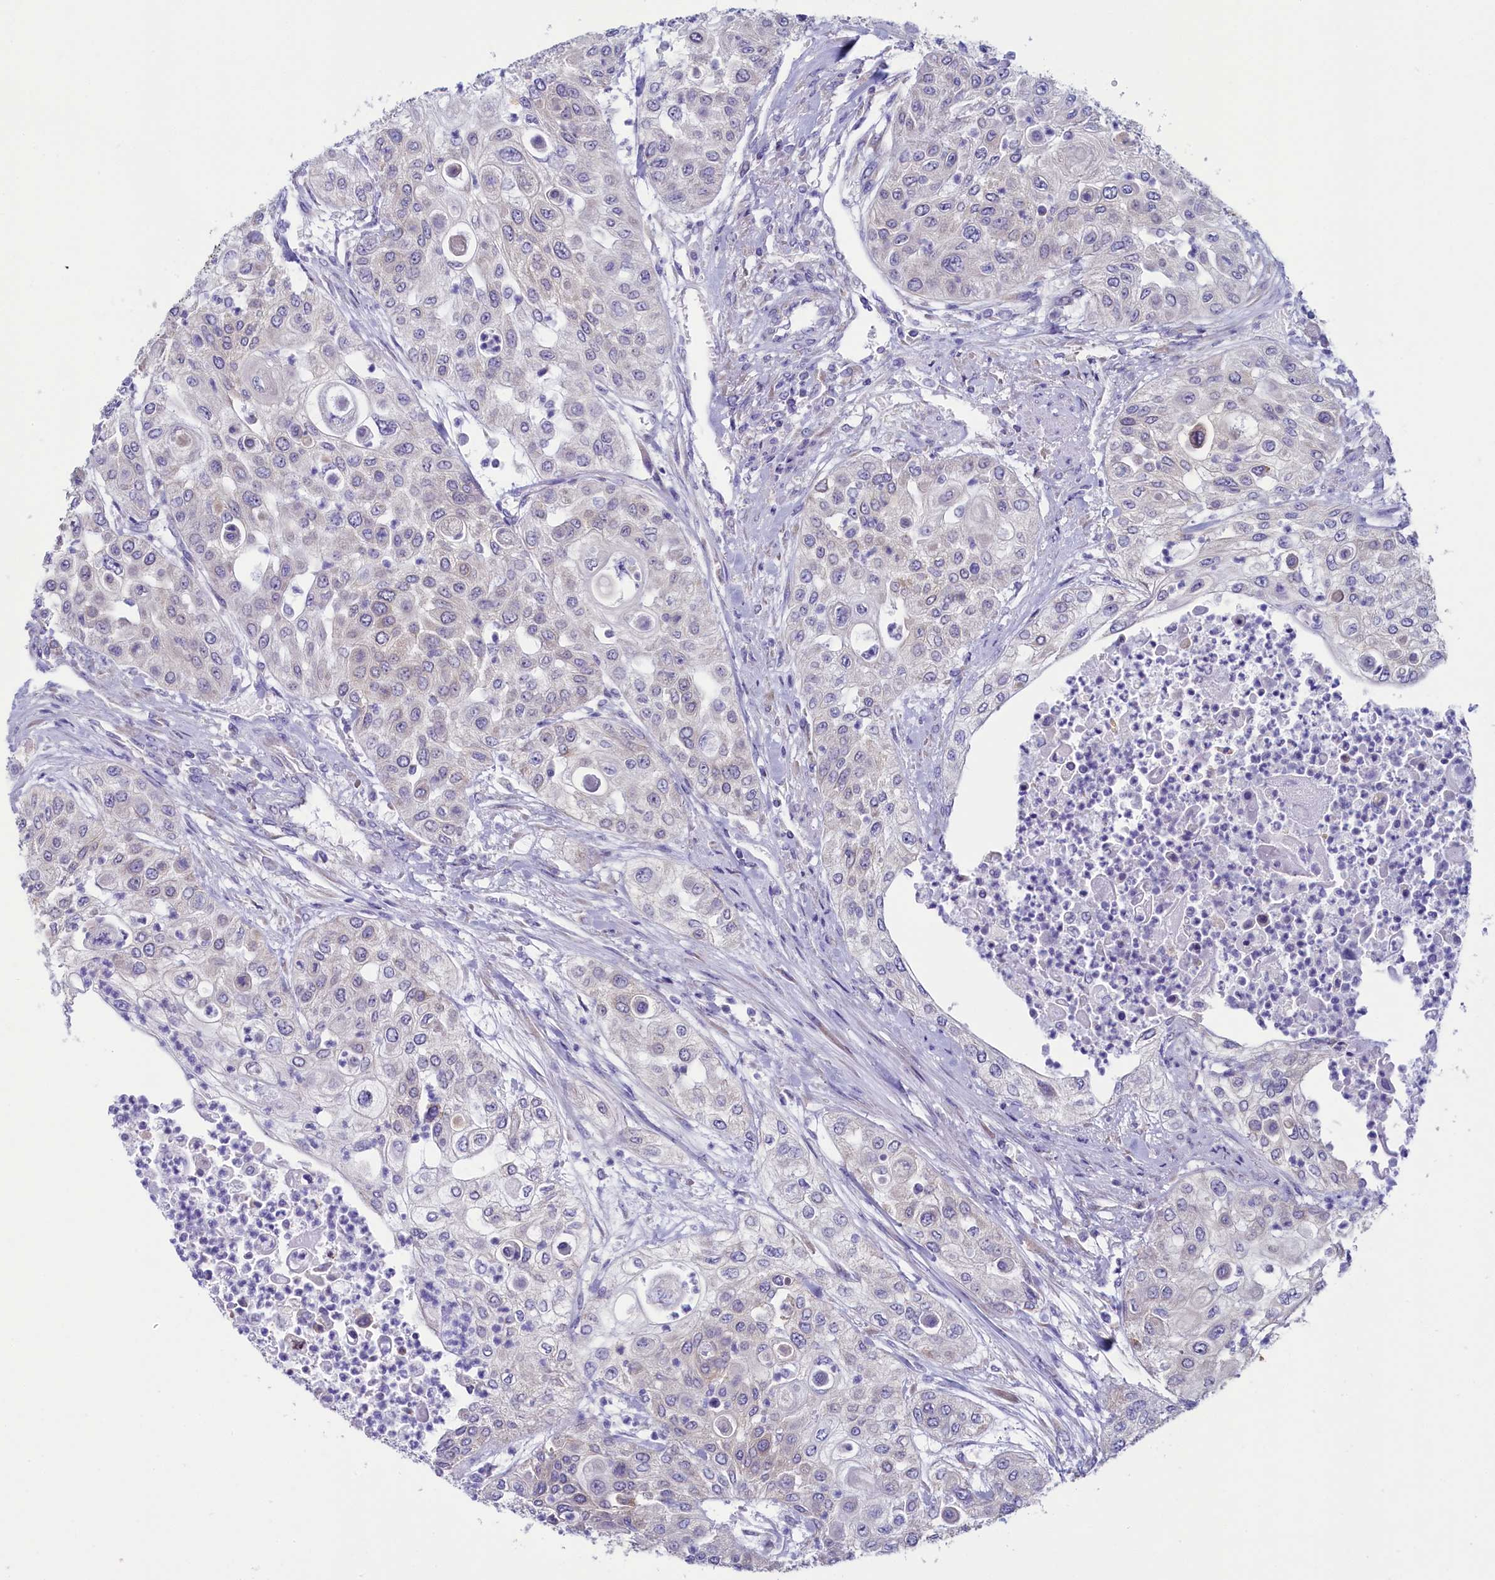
{"staining": {"intensity": "negative", "quantity": "none", "location": "none"}, "tissue": "urothelial cancer", "cell_type": "Tumor cells", "image_type": "cancer", "snomed": [{"axis": "morphology", "description": "Urothelial carcinoma, High grade"}, {"axis": "topography", "description": "Urinary bladder"}], "caption": "Human urothelial carcinoma (high-grade) stained for a protein using immunohistochemistry demonstrates no staining in tumor cells.", "gene": "SKA3", "patient": {"sex": "female", "age": 79}}